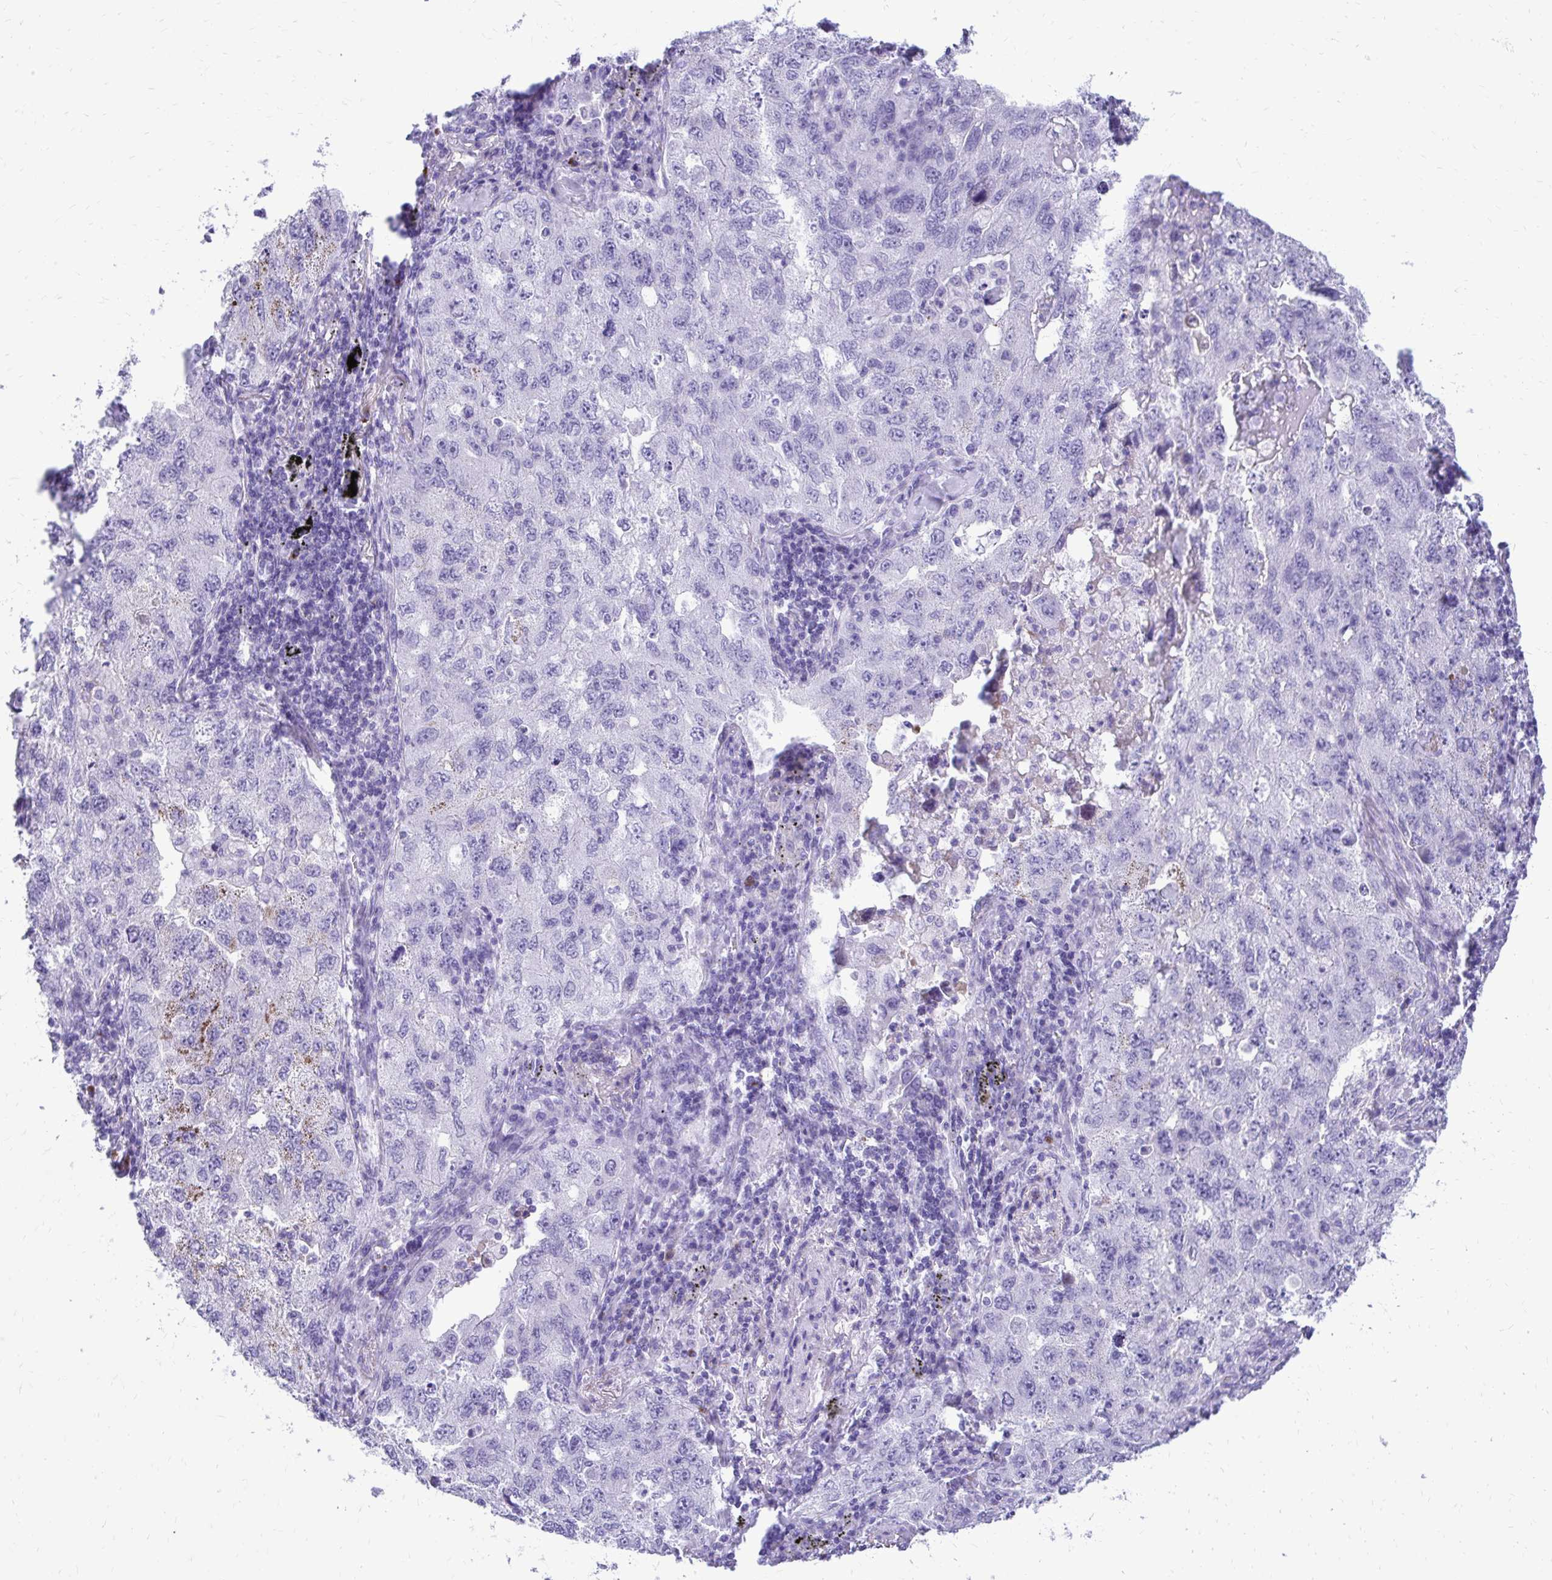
{"staining": {"intensity": "negative", "quantity": "none", "location": "none"}, "tissue": "lung cancer", "cell_type": "Tumor cells", "image_type": "cancer", "snomed": [{"axis": "morphology", "description": "Adenocarcinoma, NOS"}, {"axis": "topography", "description": "Lung"}], "caption": "The photomicrograph shows no staining of tumor cells in adenocarcinoma (lung).", "gene": "SATL1", "patient": {"sex": "female", "age": 57}}